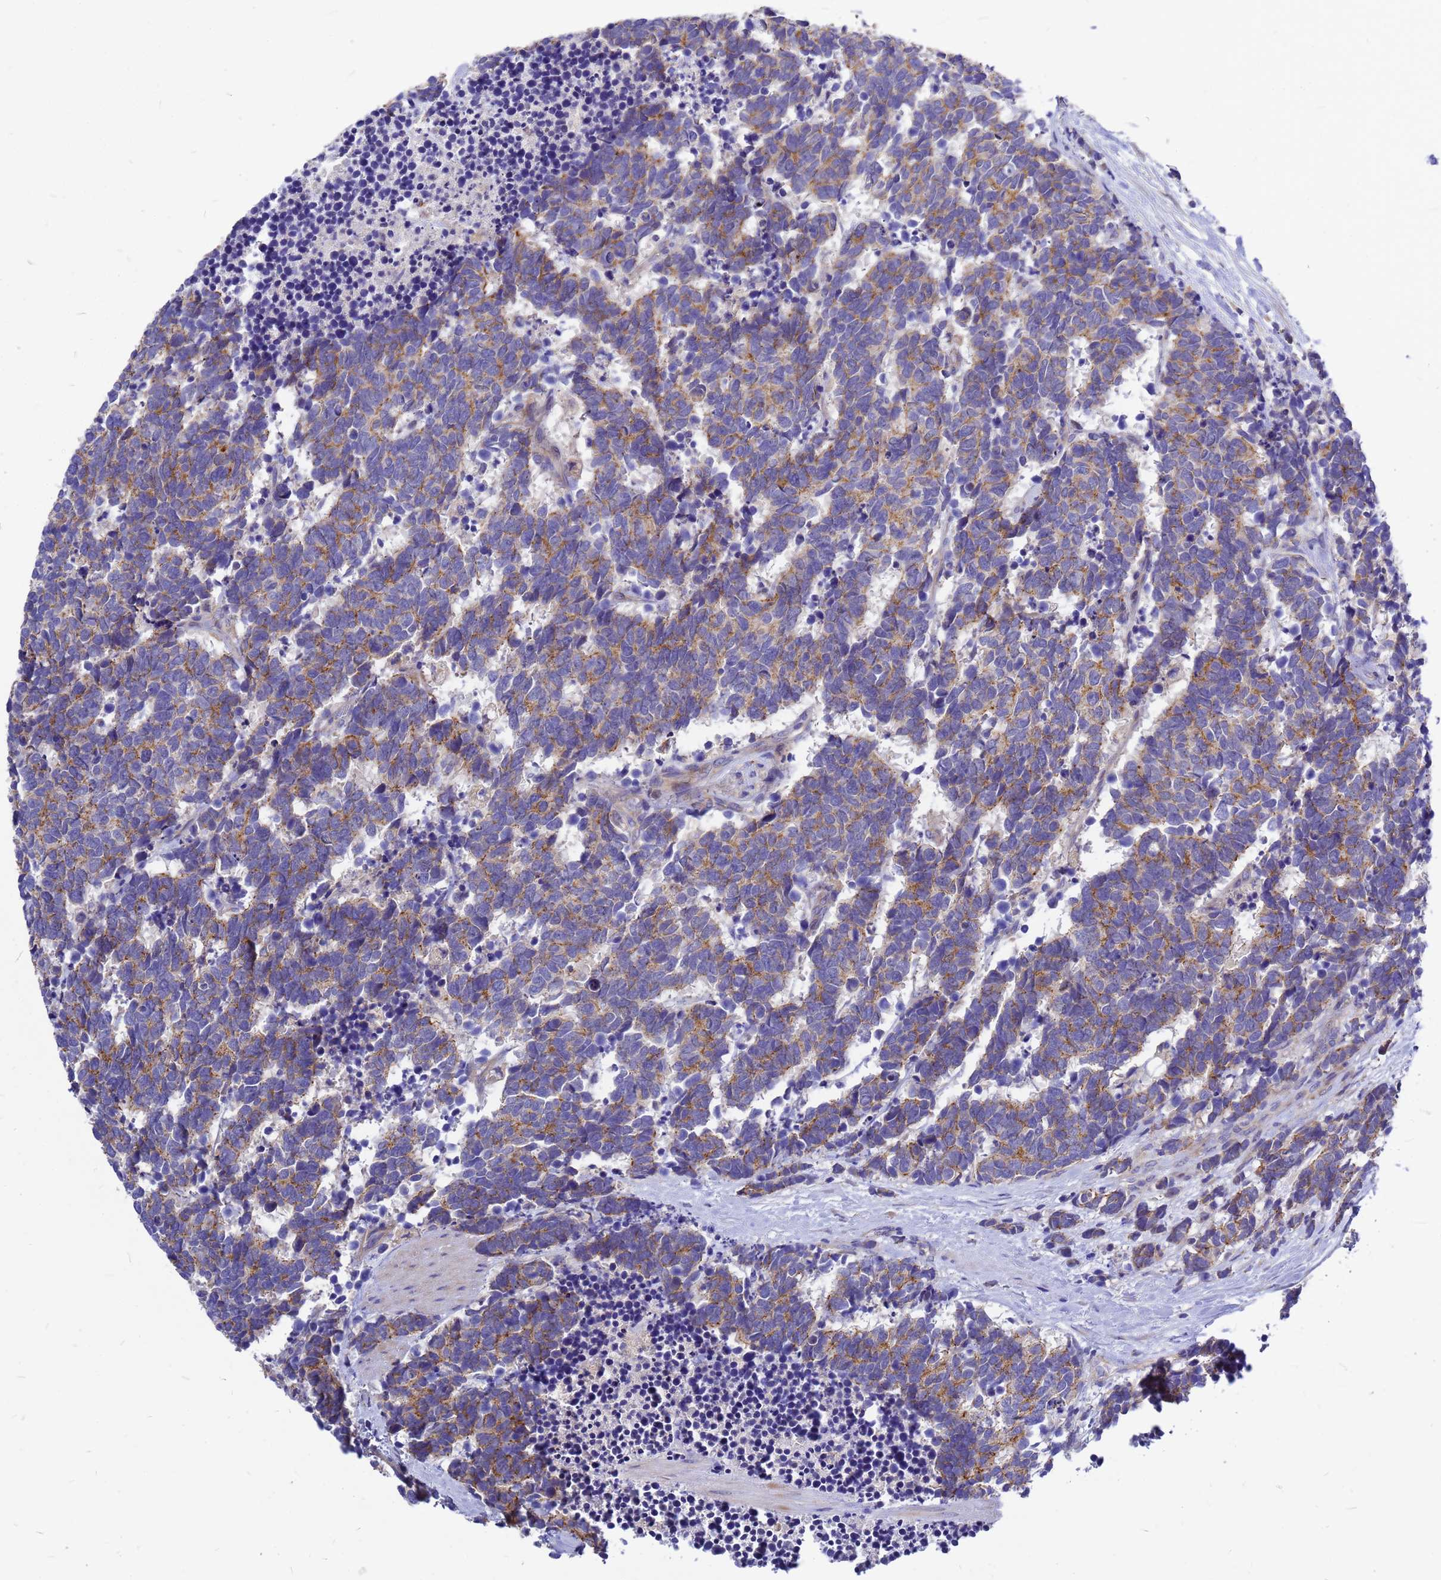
{"staining": {"intensity": "moderate", "quantity": ">75%", "location": "cytoplasmic/membranous"}, "tissue": "carcinoid", "cell_type": "Tumor cells", "image_type": "cancer", "snomed": [{"axis": "morphology", "description": "Carcinoma, NOS"}, {"axis": "morphology", "description": "Carcinoid, malignant, NOS"}, {"axis": "topography", "description": "Prostate"}], "caption": "A brown stain labels moderate cytoplasmic/membranous expression of a protein in carcinoid tumor cells.", "gene": "FBXW5", "patient": {"sex": "male", "age": 57}}